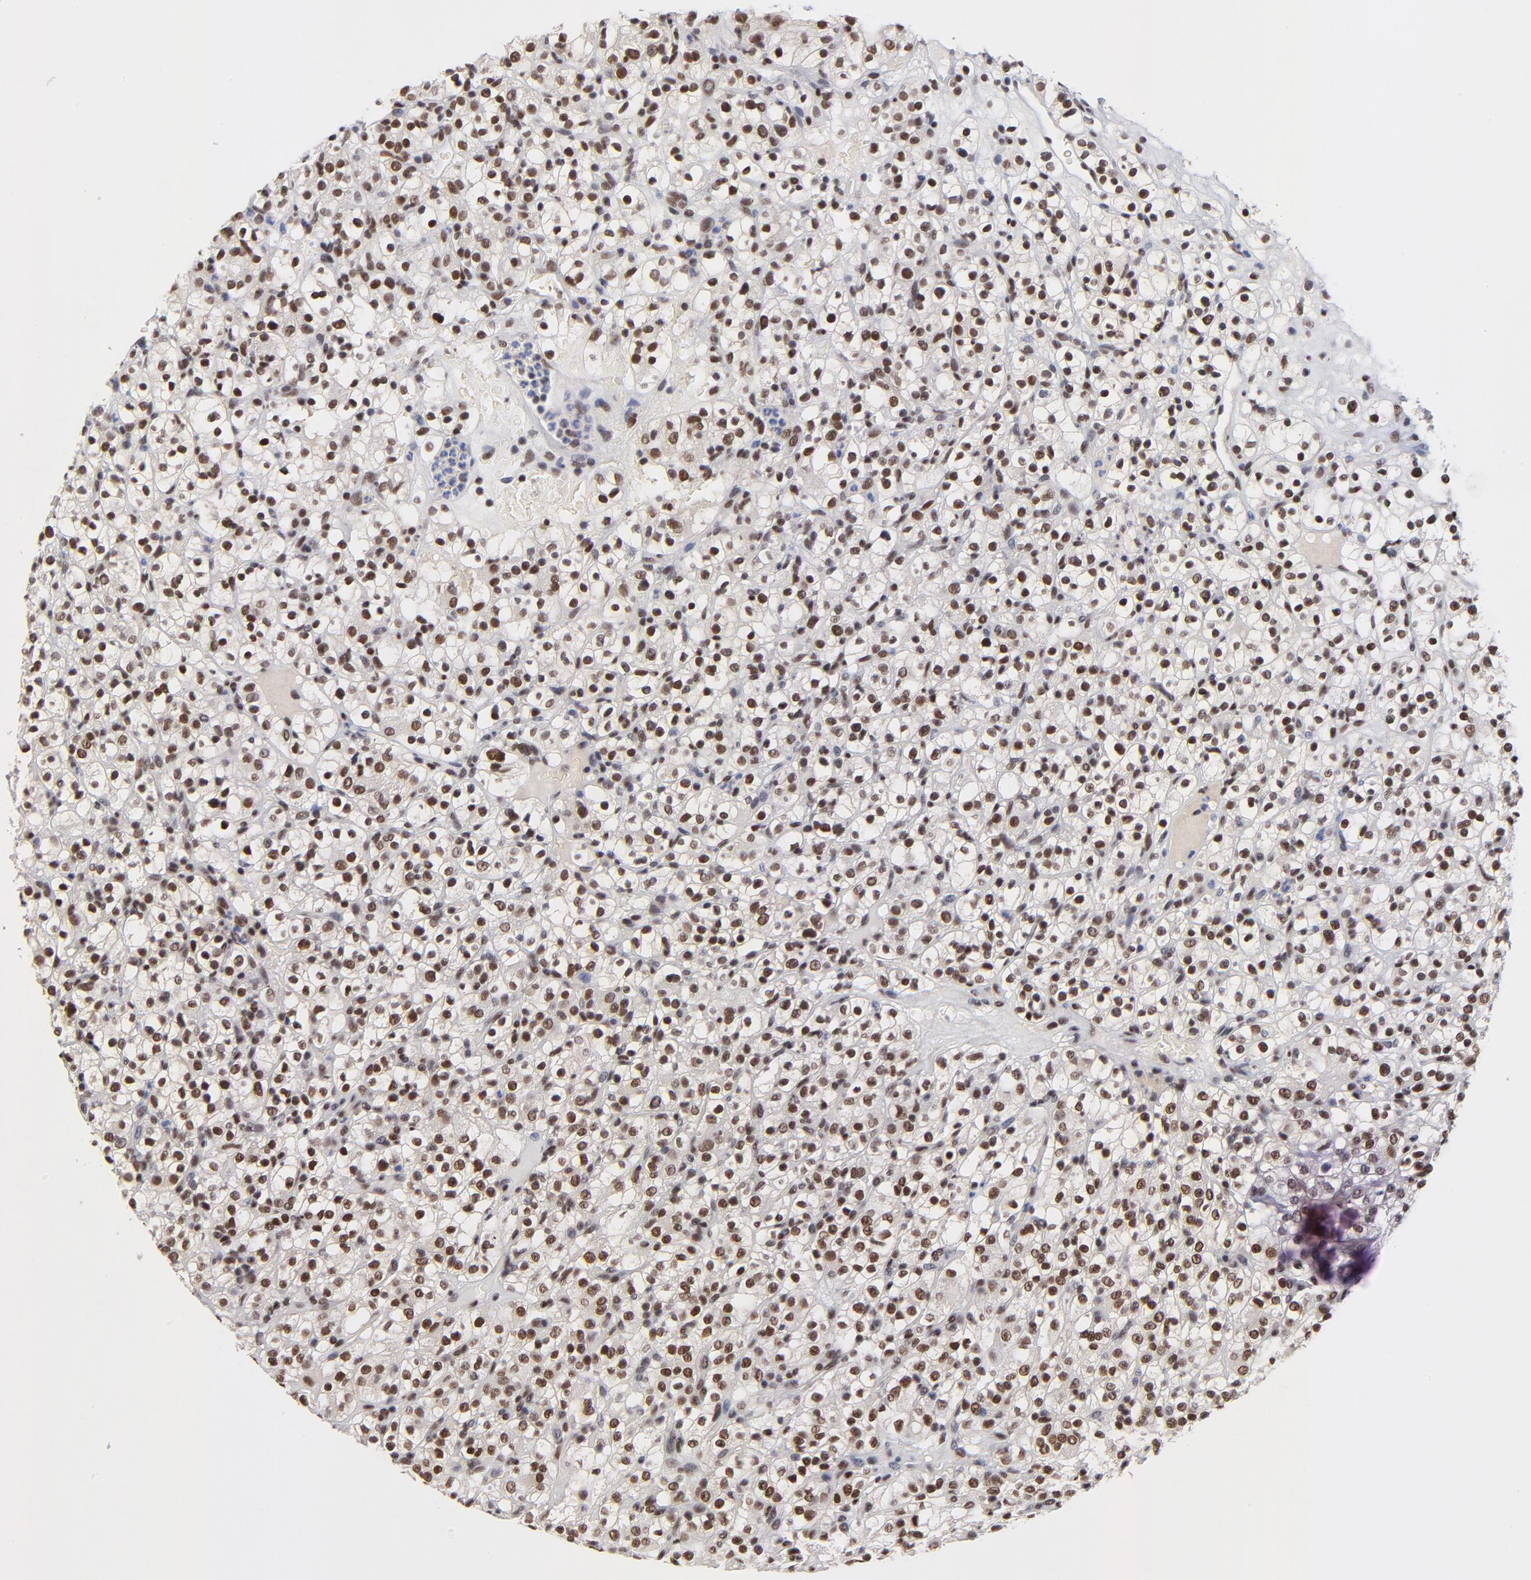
{"staining": {"intensity": "strong", "quantity": ">75%", "location": "nuclear"}, "tissue": "renal cancer", "cell_type": "Tumor cells", "image_type": "cancer", "snomed": [{"axis": "morphology", "description": "Normal tissue, NOS"}, {"axis": "morphology", "description": "Adenocarcinoma, NOS"}, {"axis": "topography", "description": "Kidney"}], "caption": "DAB (3,3'-diaminobenzidine) immunohistochemical staining of human adenocarcinoma (renal) displays strong nuclear protein positivity in about >75% of tumor cells.", "gene": "ZMYM3", "patient": {"sex": "female", "age": 72}}